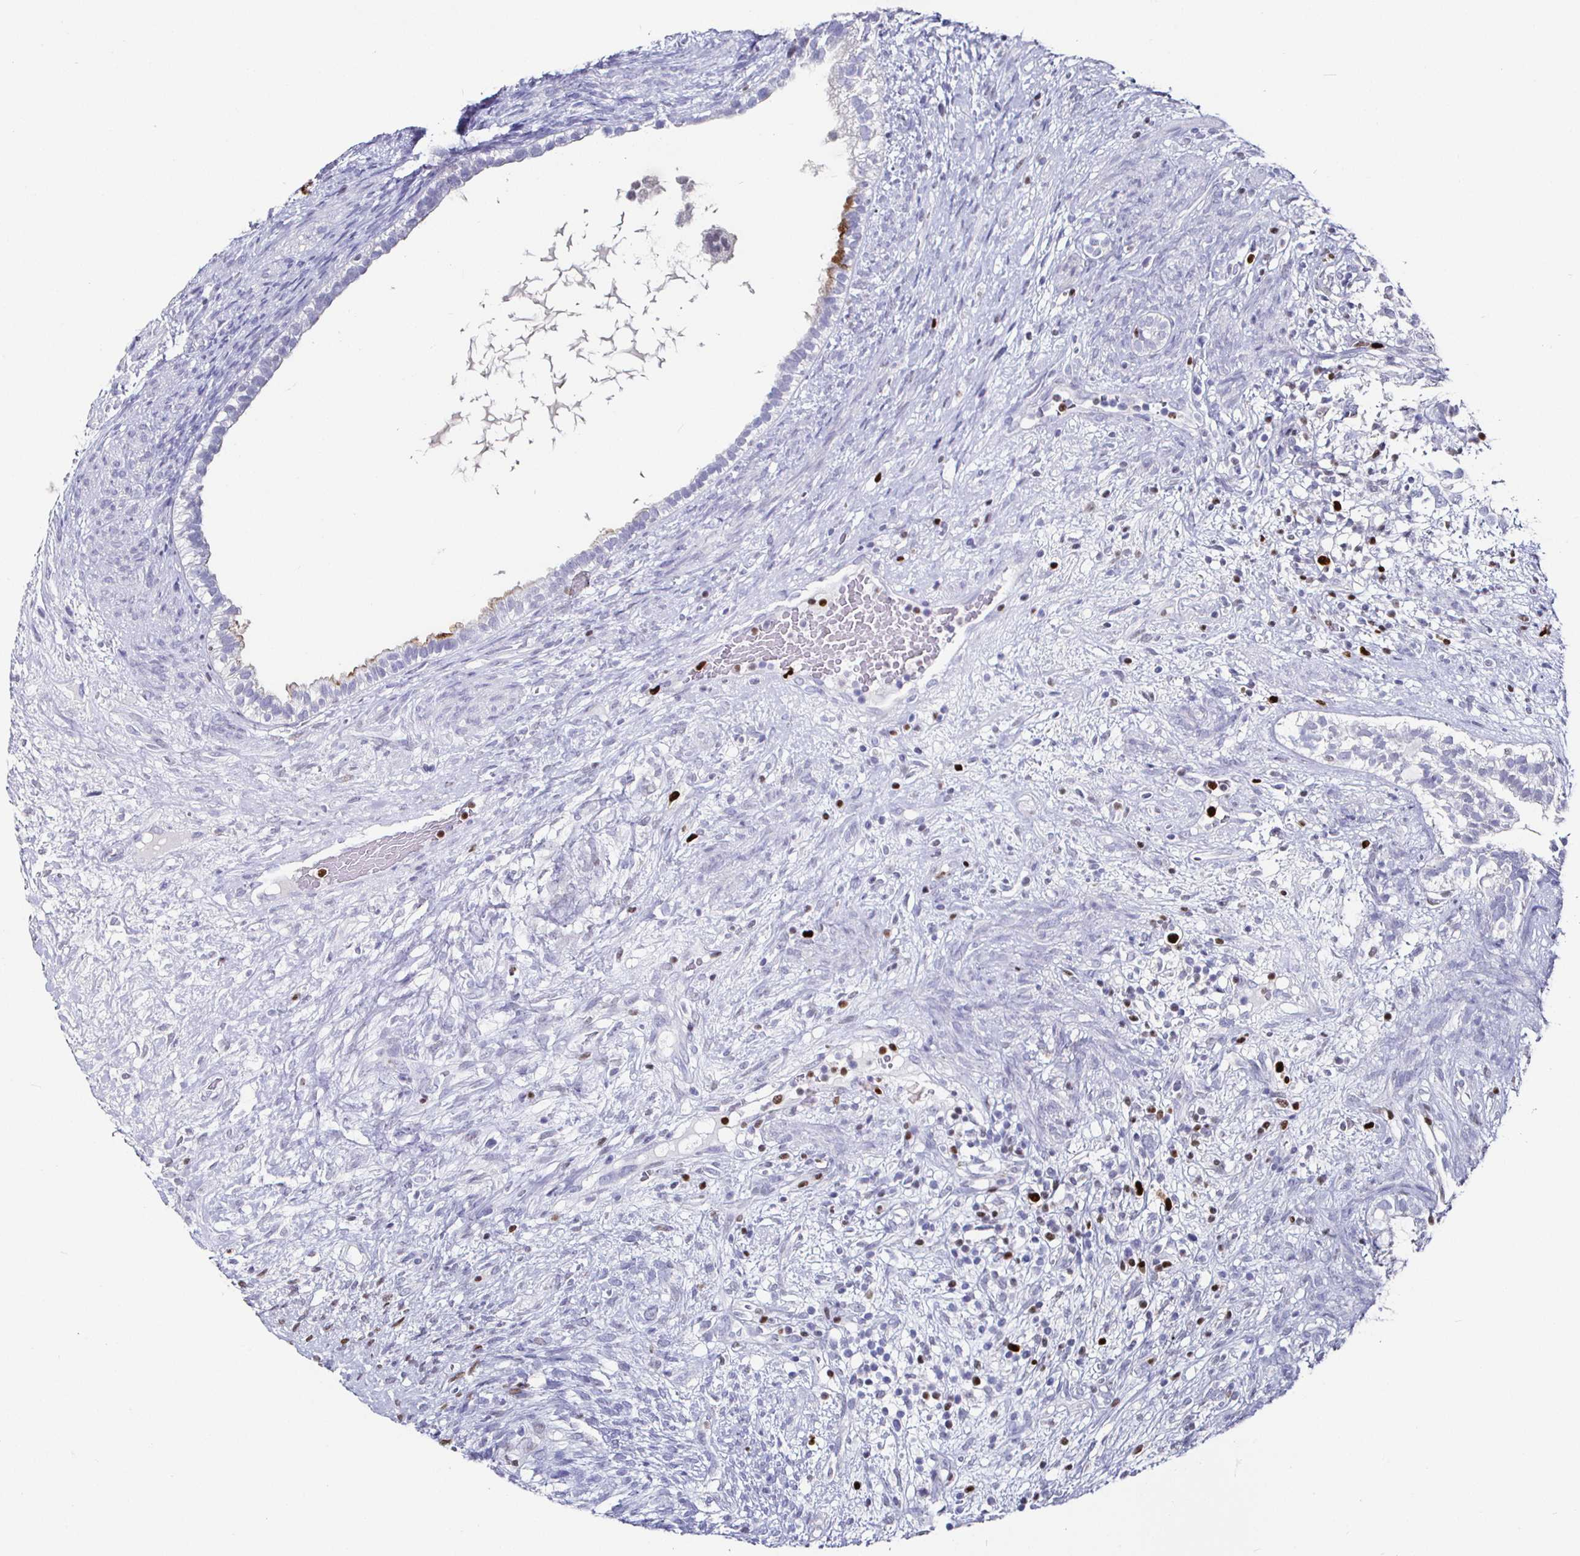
{"staining": {"intensity": "negative", "quantity": "none", "location": "none"}, "tissue": "testis cancer", "cell_type": "Tumor cells", "image_type": "cancer", "snomed": [{"axis": "morphology", "description": "Seminoma, NOS"}, {"axis": "morphology", "description": "Carcinoma, Embryonal, NOS"}, {"axis": "topography", "description": "Testis"}], "caption": "The photomicrograph demonstrates no significant expression in tumor cells of seminoma (testis).", "gene": "RUNX2", "patient": {"sex": "male", "age": 41}}